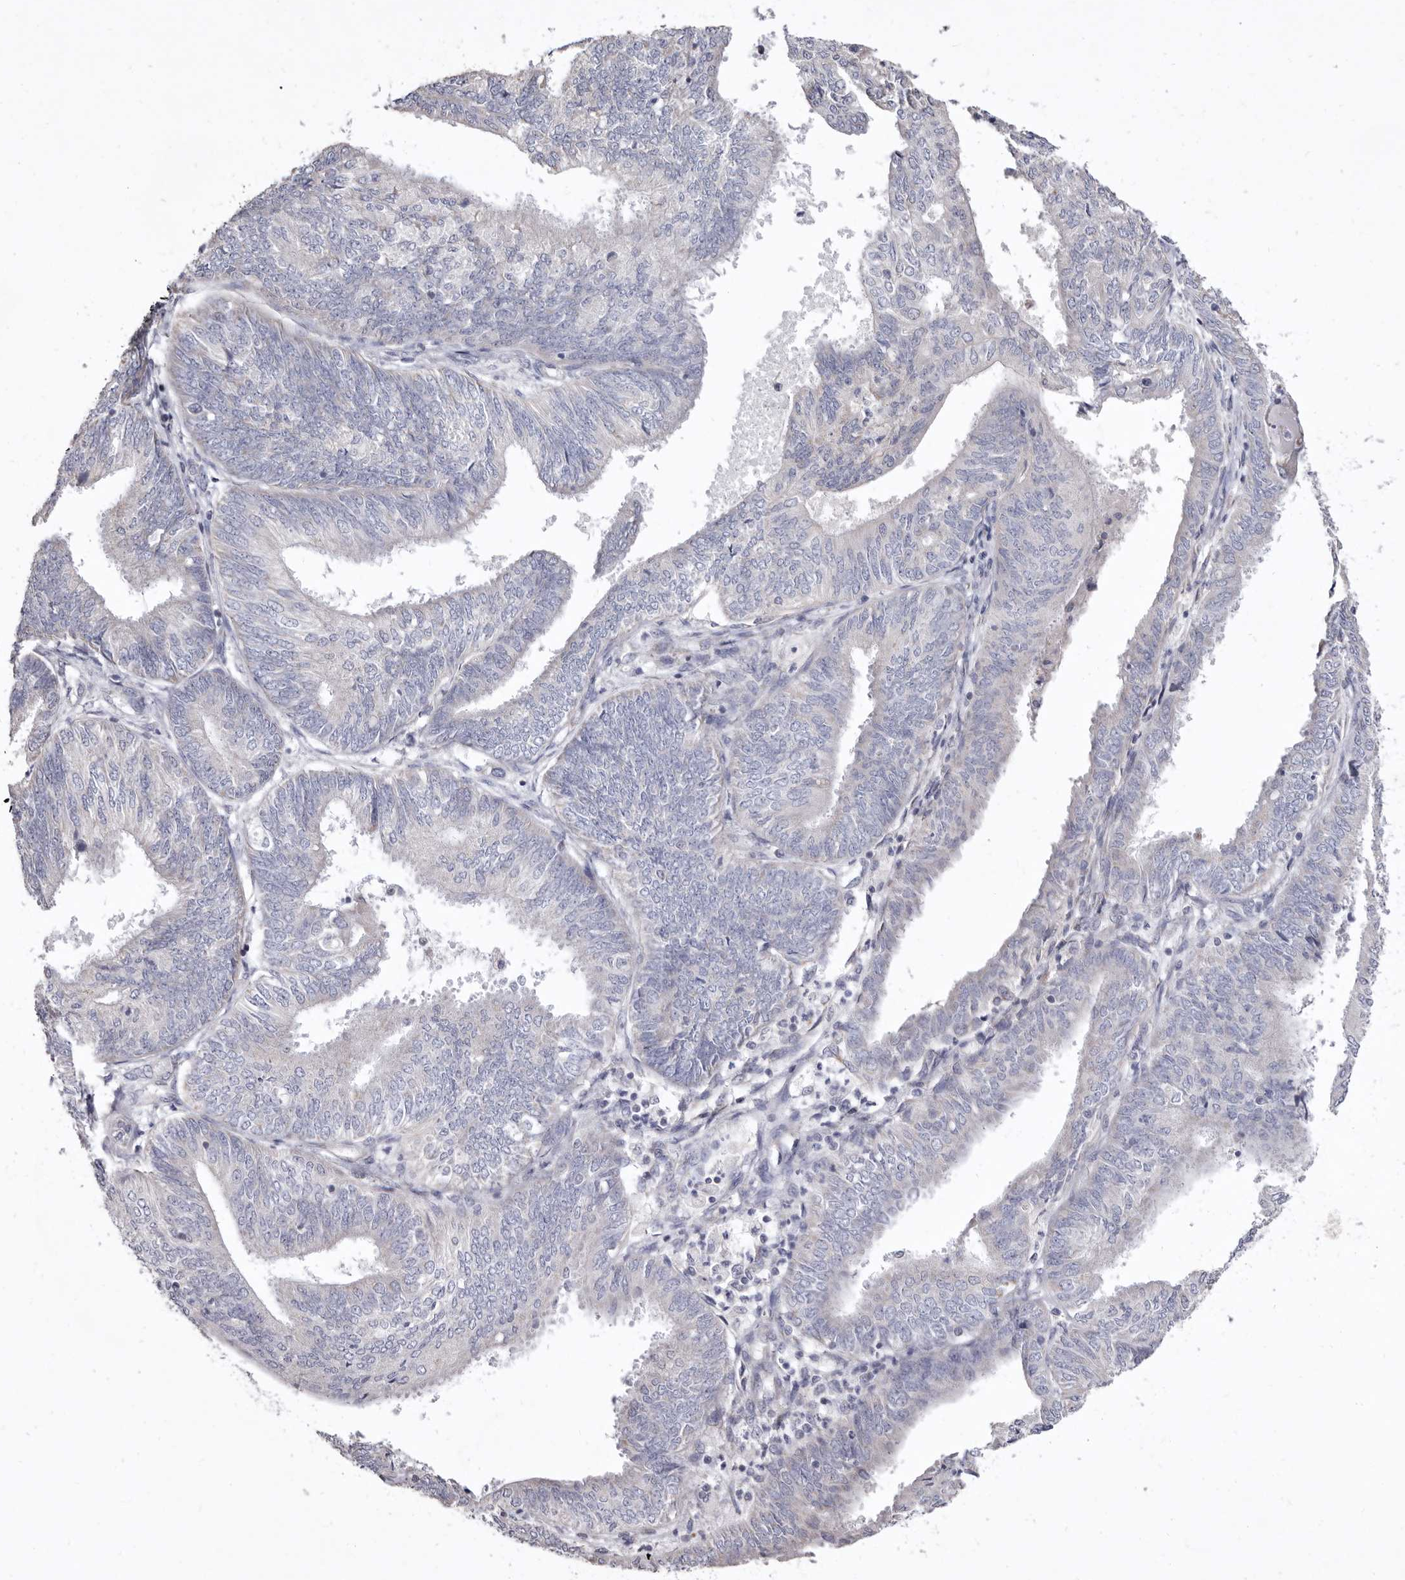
{"staining": {"intensity": "negative", "quantity": "none", "location": "none"}, "tissue": "endometrial cancer", "cell_type": "Tumor cells", "image_type": "cancer", "snomed": [{"axis": "morphology", "description": "Adenocarcinoma, NOS"}, {"axis": "topography", "description": "Endometrium"}], "caption": "IHC of human endometrial cancer (adenocarcinoma) exhibits no expression in tumor cells.", "gene": "CYP2E1", "patient": {"sex": "female", "age": 58}}